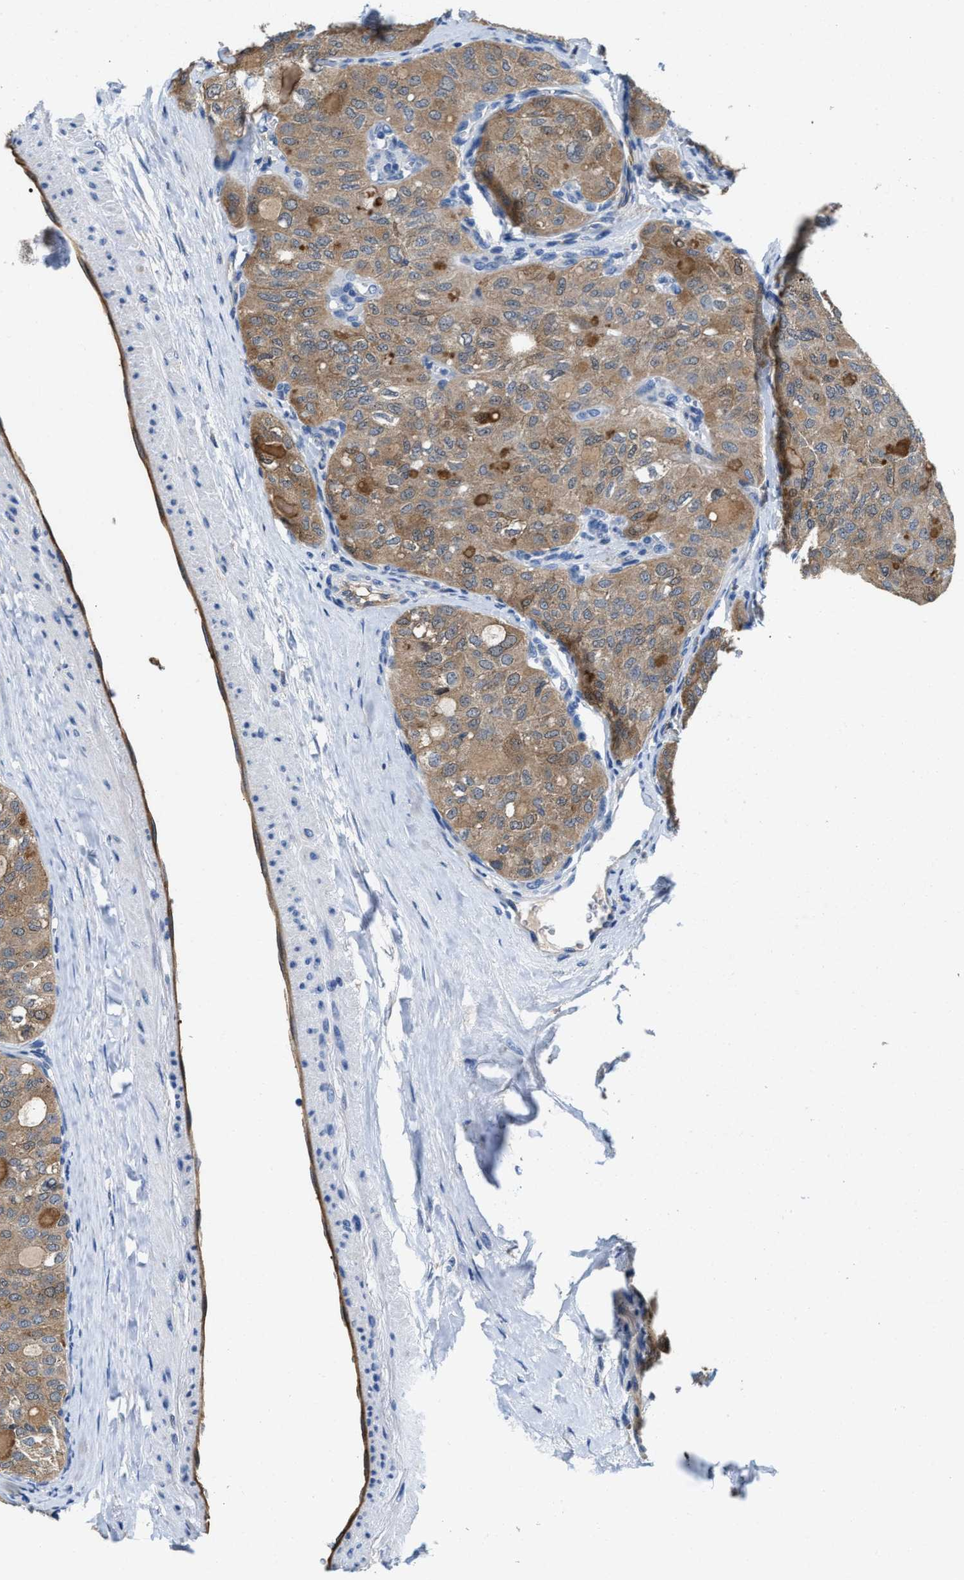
{"staining": {"intensity": "moderate", "quantity": ">75%", "location": "cytoplasmic/membranous"}, "tissue": "thyroid cancer", "cell_type": "Tumor cells", "image_type": "cancer", "snomed": [{"axis": "morphology", "description": "Follicular adenoma carcinoma, NOS"}, {"axis": "topography", "description": "Thyroid gland"}], "caption": "A medium amount of moderate cytoplasmic/membranous staining is seen in approximately >75% of tumor cells in thyroid cancer (follicular adenoma carcinoma) tissue.", "gene": "PEG10", "patient": {"sex": "male", "age": 75}}